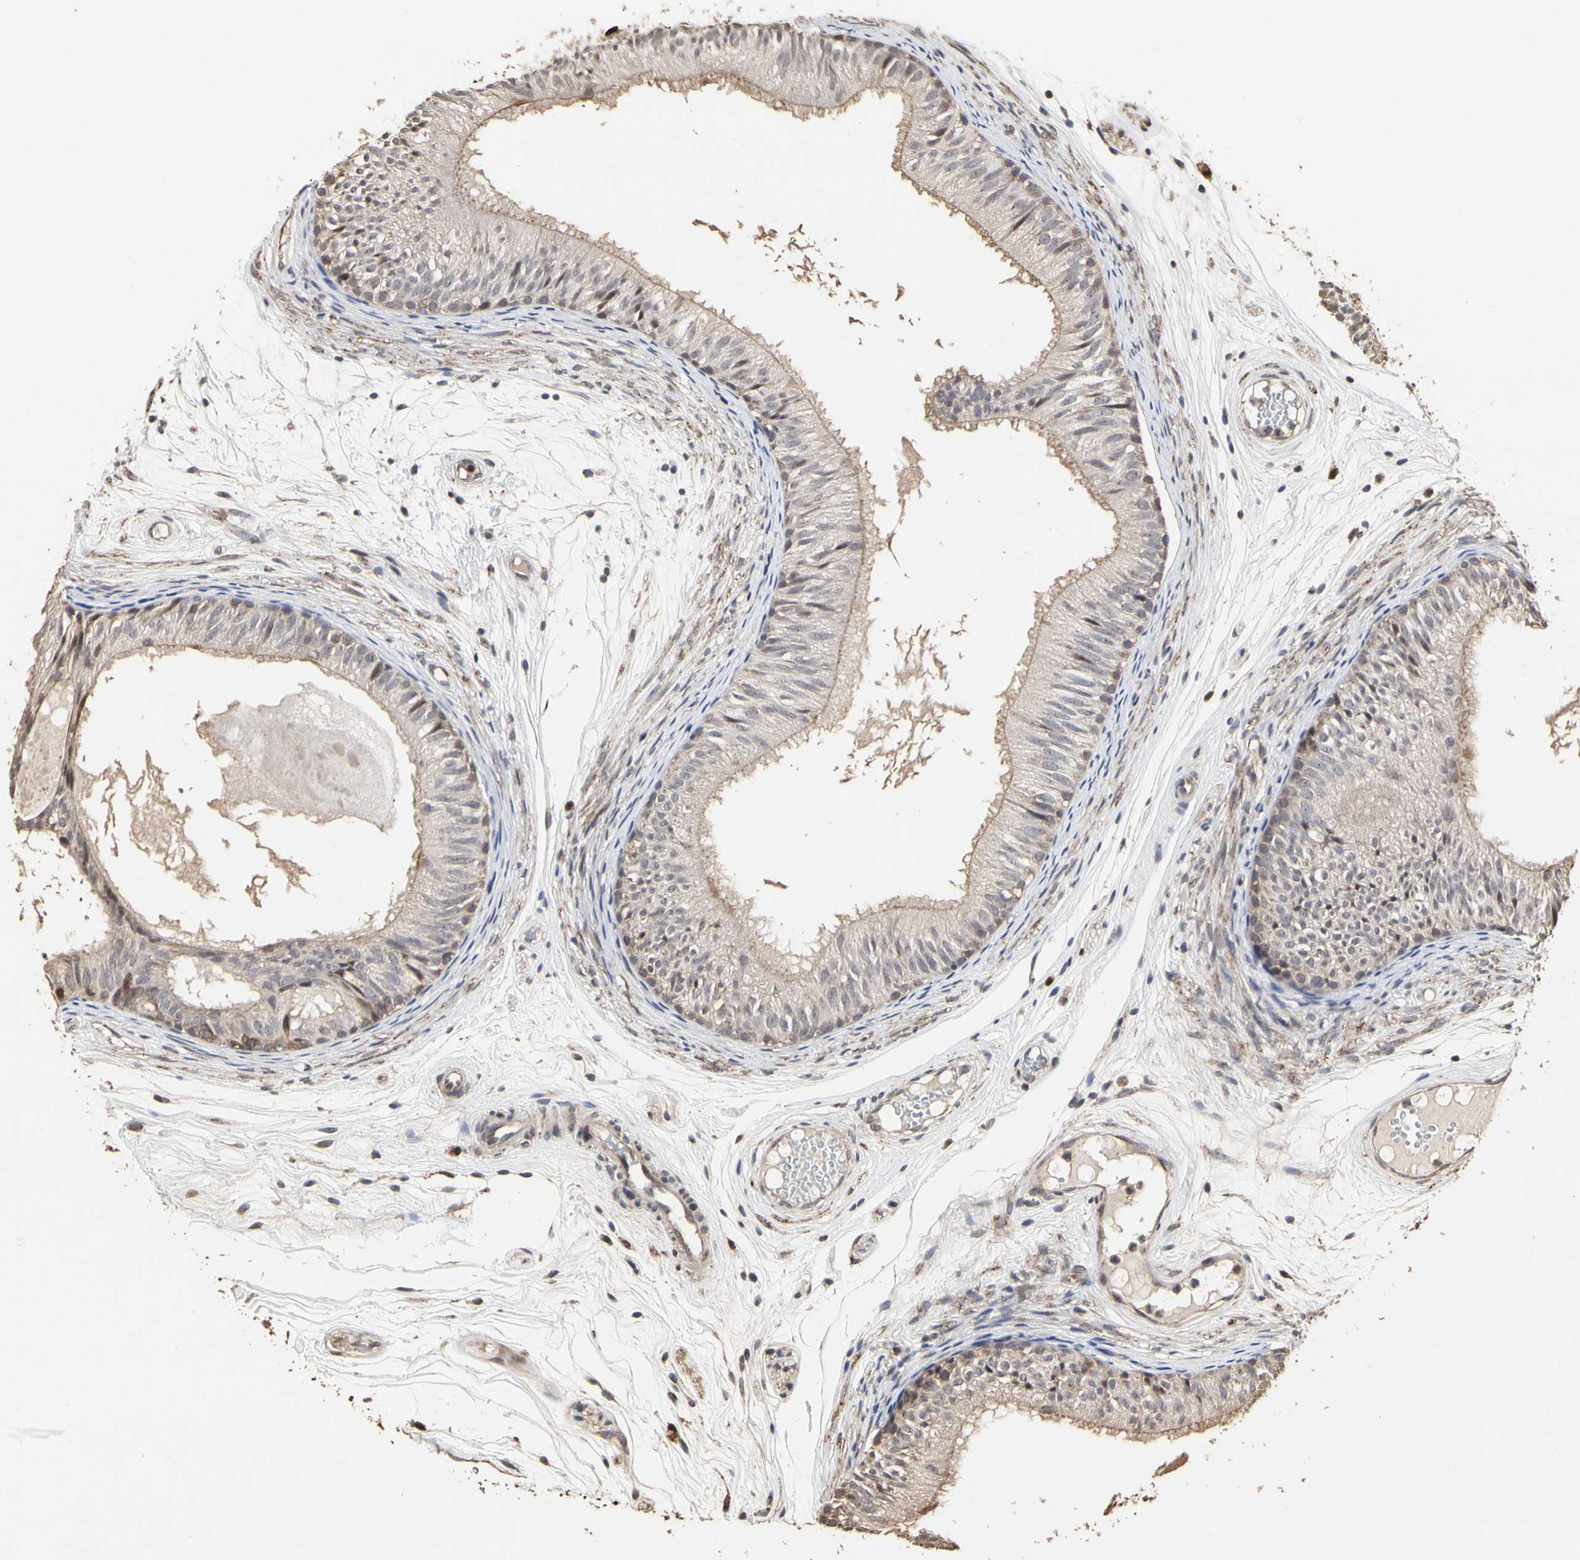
{"staining": {"intensity": "weak", "quantity": ">75%", "location": "cytoplasmic/membranous"}, "tissue": "epididymis", "cell_type": "Glandular cells", "image_type": "normal", "snomed": [{"axis": "morphology", "description": "Normal tissue, NOS"}, {"axis": "morphology", "description": "Atrophy, NOS"}, {"axis": "topography", "description": "Testis"}, {"axis": "topography", "description": "Epididymis"}], "caption": "Protein expression by immunohistochemistry exhibits weak cytoplasmic/membranous staining in approximately >75% of glandular cells in normal epididymis. Using DAB (brown) and hematoxylin (blue) stains, captured at high magnification using brightfield microscopy.", "gene": "TAOK1", "patient": {"sex": "male", "age": 18}}